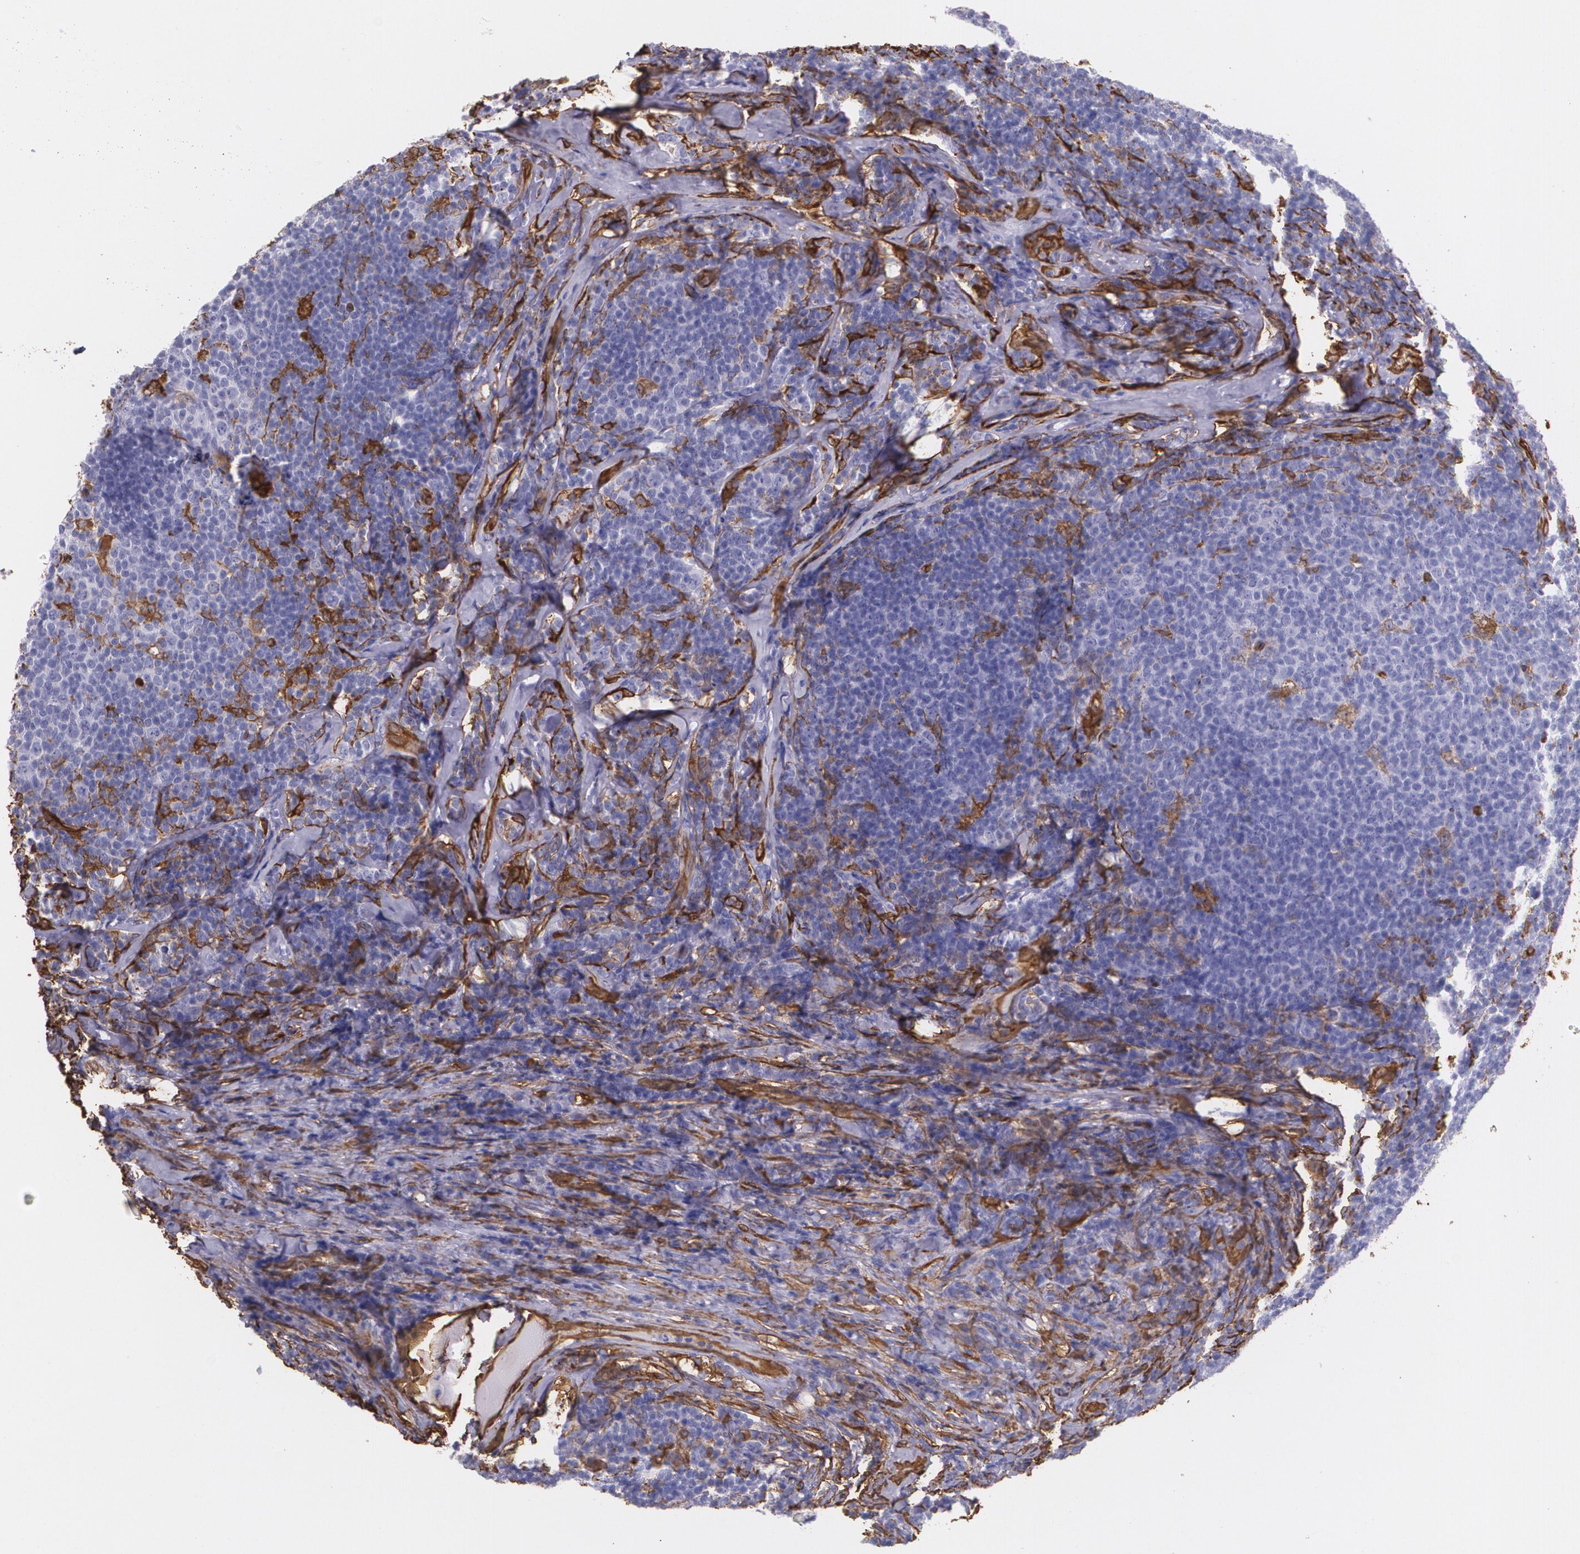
{"staining": {"intensity": "negative", "quantity": "none", "location": "none"}, "tissue": "lymphoma", "cell_type": "Tumor cells", "image_type": "cancer", "snomed": [{"axis": "morphology", "description": "Malignant lymphoma, non-Hodgkin's type, Low grade"}, {"axis": "topography", "description": "Lymph node"}], "caption": "Histopathology image shows no significant protein staining in tumor cells of lymphoma.", "gene": "MMP2", "patient": {"sex": "male", "age": 74}}